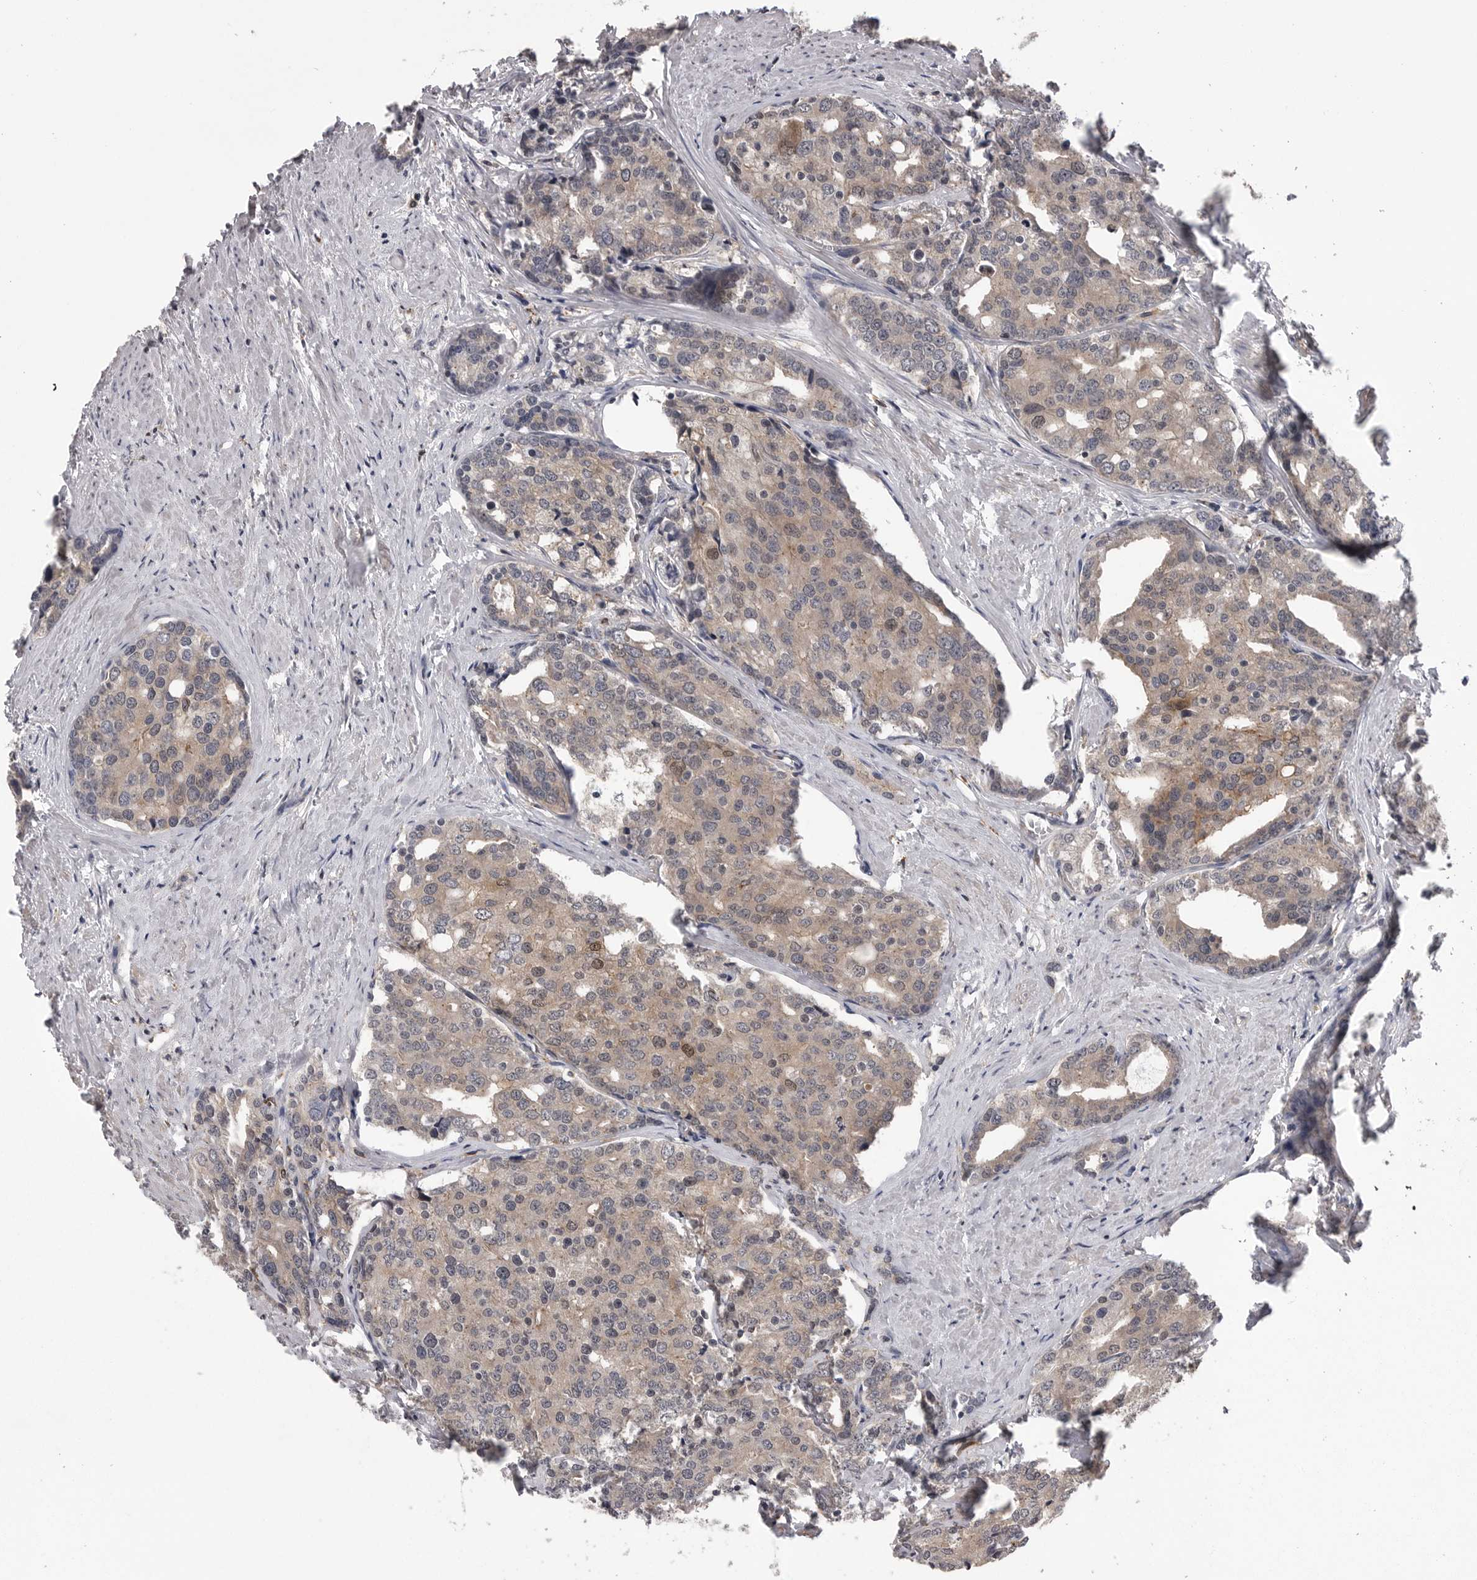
{"staining": {"intensity": "weak", "quantity": ">75%", "location": "cytoplasmic/membranous,nuclear"}, "tissue": "prostate cancer", "cell_type": "Tumor cells", "image_type": "cancer", "snomed": [{"axis": "morphology", "description": "Adenocarcinoma, High grade"}, {"axis": "topography", "description": "Prostate"}], "caption": "Protein staining of prostate cancer tissue exhibits weak cytoplasmic/membranous and nuclear staining in about >75% of tumor cells.", "gene": "AOAH", "patient": {"sex": "male", "age": 50}}